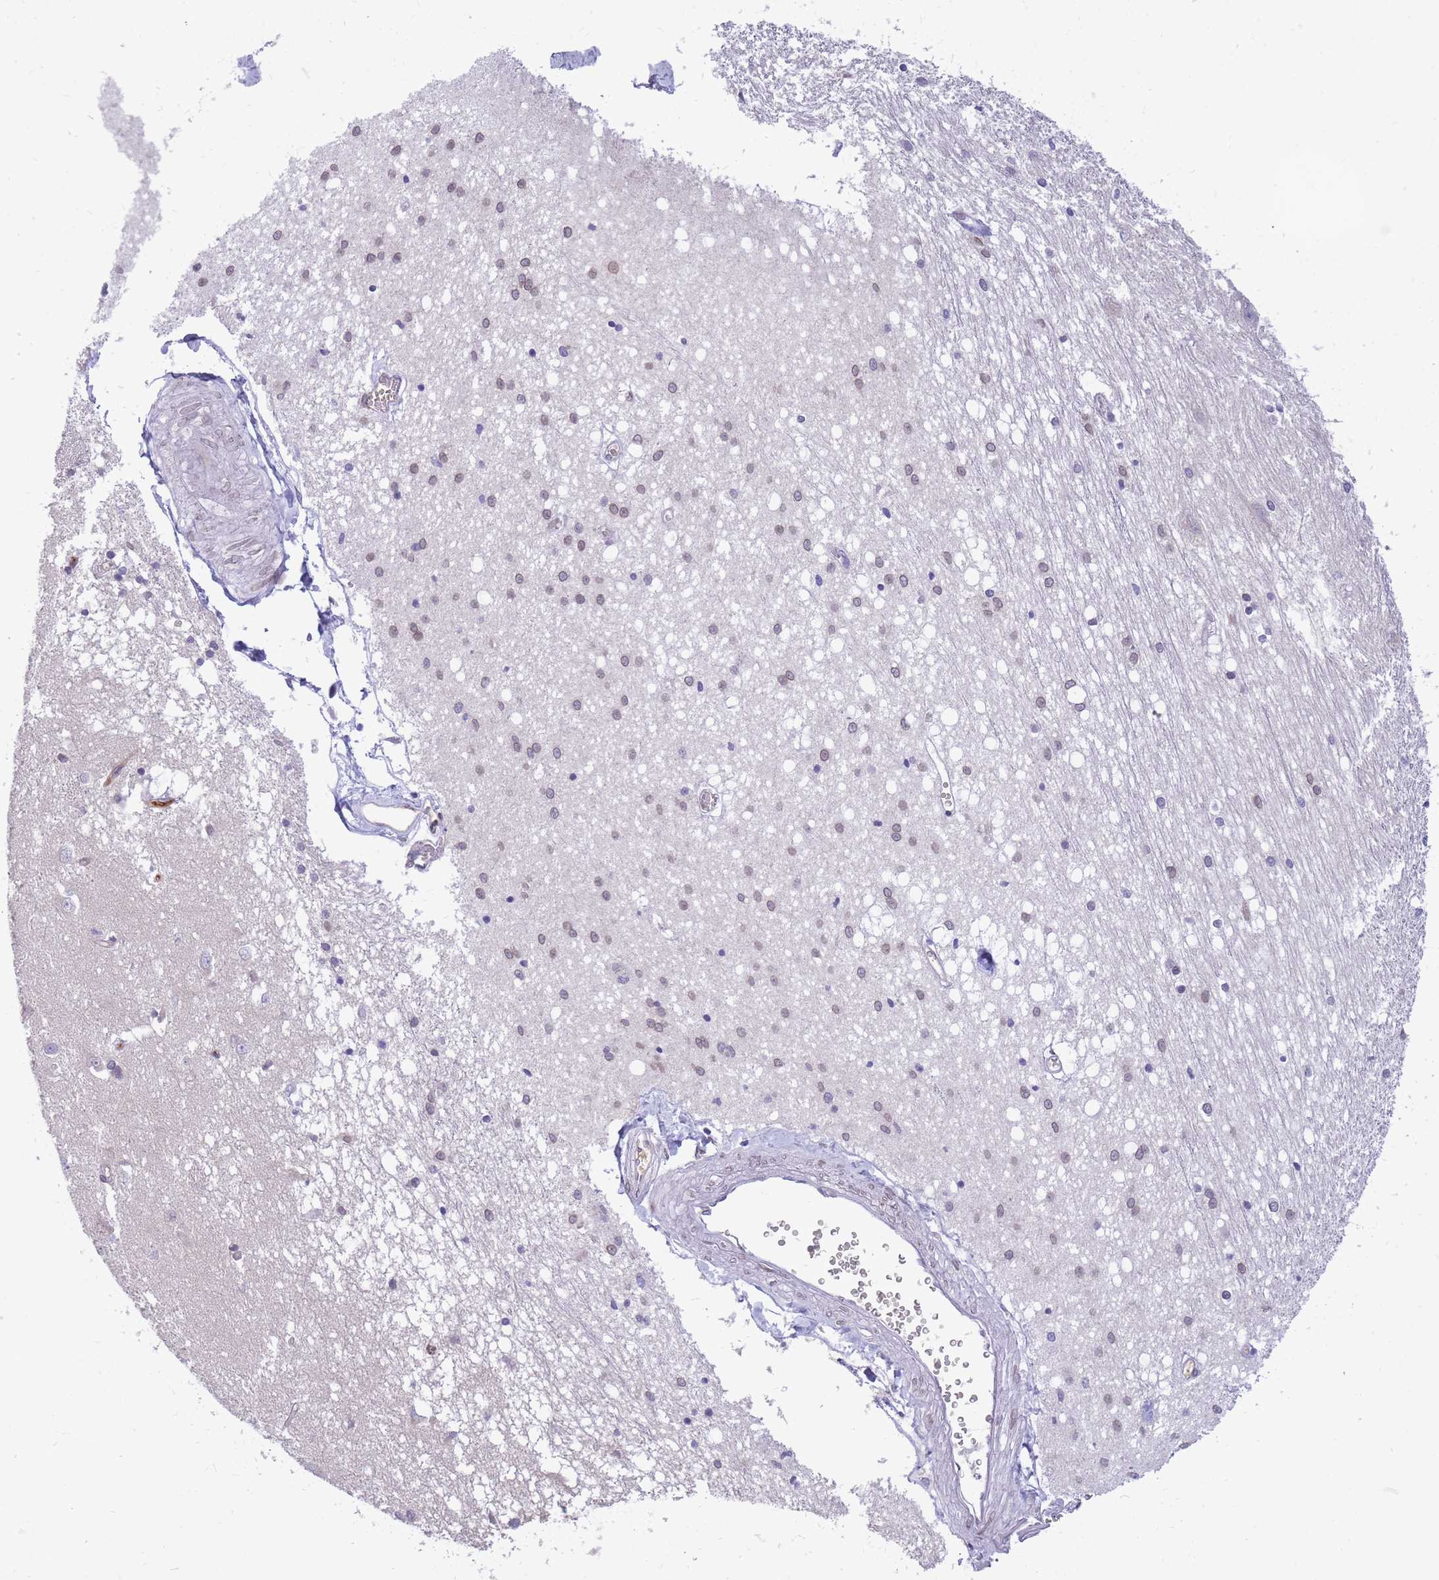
{"staining": {"intensity": "weak", "quantity": "25%-75%", "location": "nuclear"}, "tissue": "caudate", "cell_type": "Glial cells", "image_type": "normal", "snomed": [{"axis": "morphology", "description": "Normal tissue, NOS"}, {"axis": "topography", "description": "Lateral ventricle wall"}], "caption": "A high-resolution histopathology image shows immunohistochemistry (IHC) staining of unremarkable caudate, which reveals weak nuclear positivity in about 25%-75% of glial cells. (IHC, brightfield microscopy, high magnification).", "gene": "HOOK2", "patient": {"sex": "male", "age": 37}}